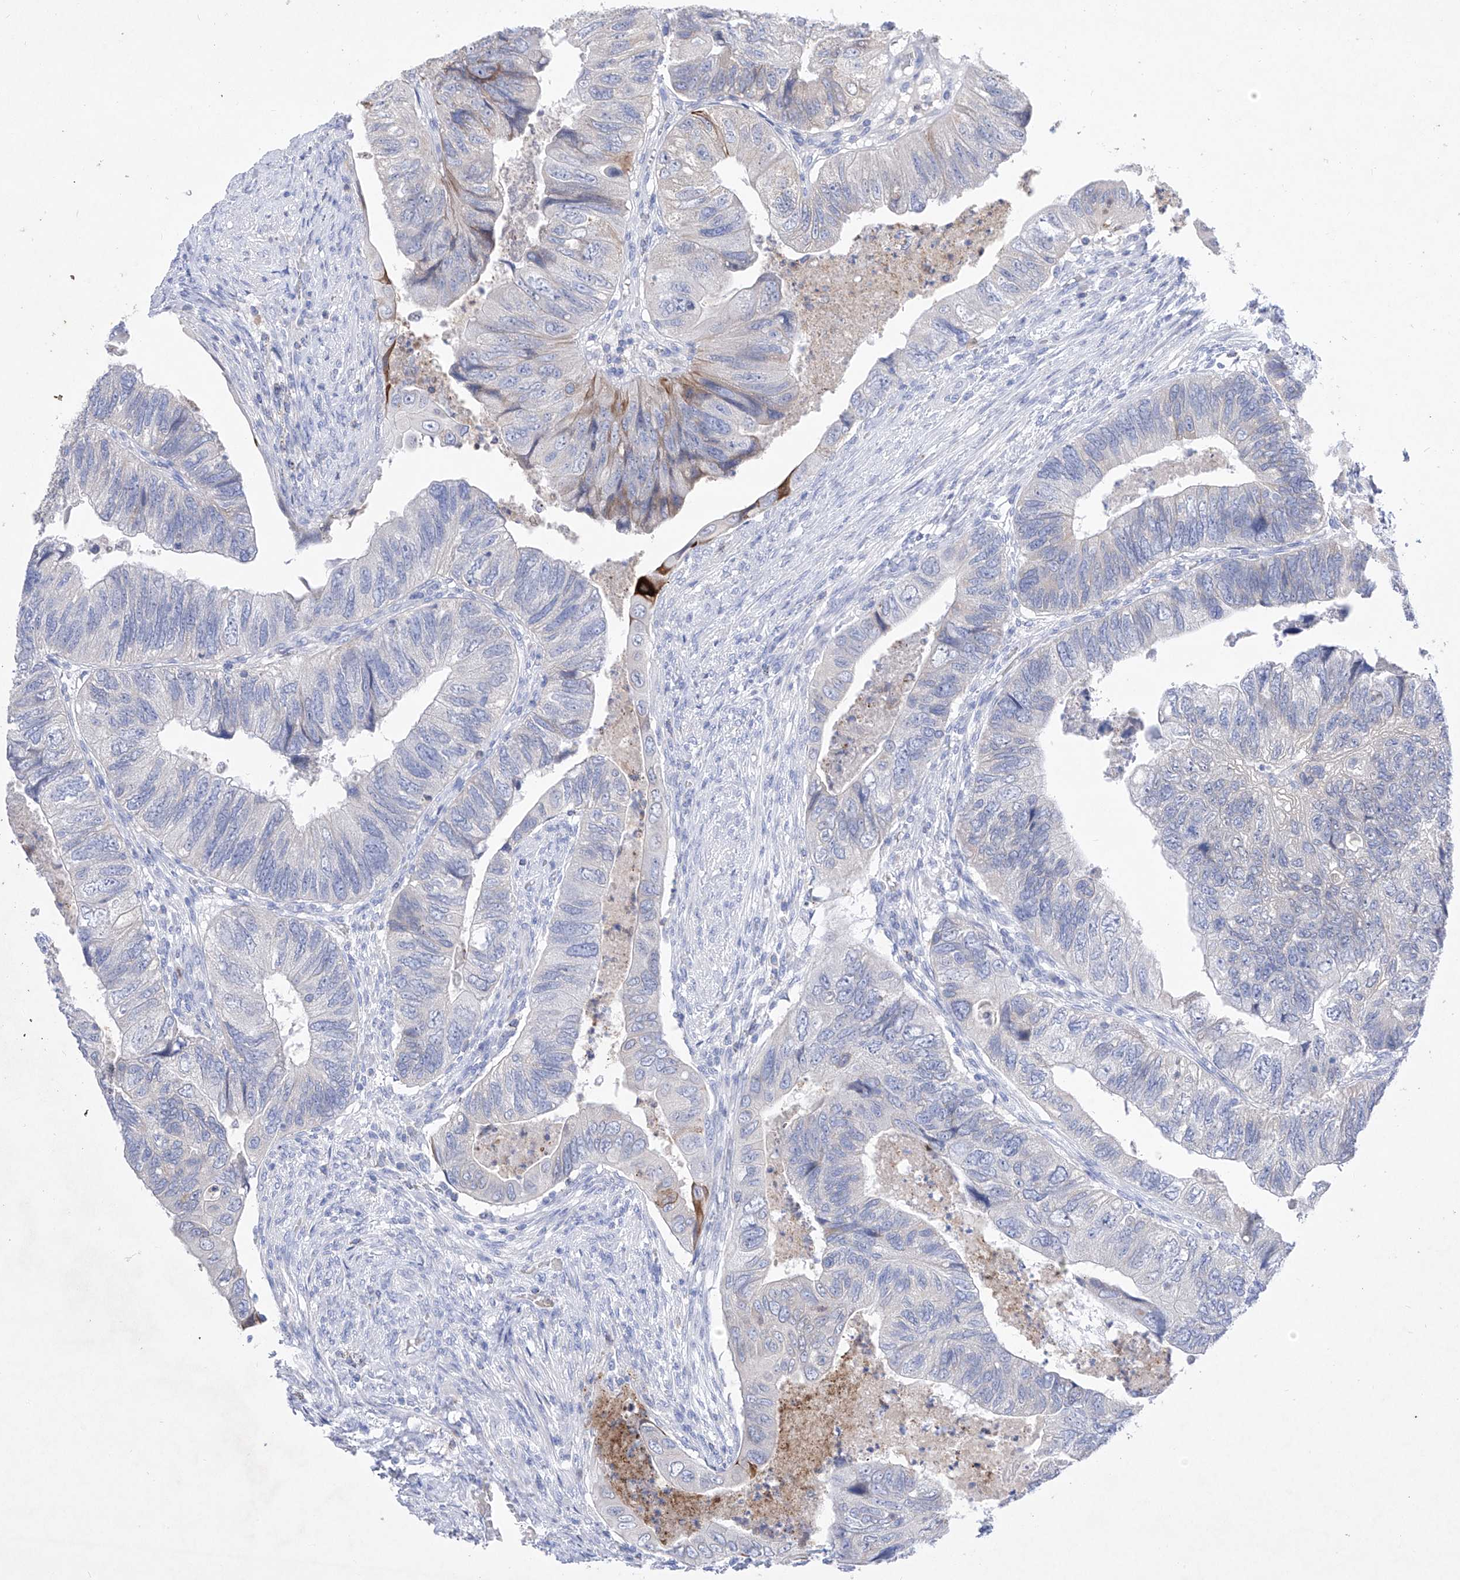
{"staining": {"intensity": "negative", "quantity": "none", "location": "none"}, "tissue": "colorectal cancer", "cell_type": "Tumor cells", "image_type": "cancer", "snomed": [{"axis": "morphology", "description": "Adenocarcinoma, NOS"}, {"axis": "topography", "description": "Rectum"}], "caption": "DAB immunohistochemical staining of human colorectal cancer displays no significant positivity in tumor cells.", "gene": "TM7SF2", "patient": {"sex": "male", "age": 63}}